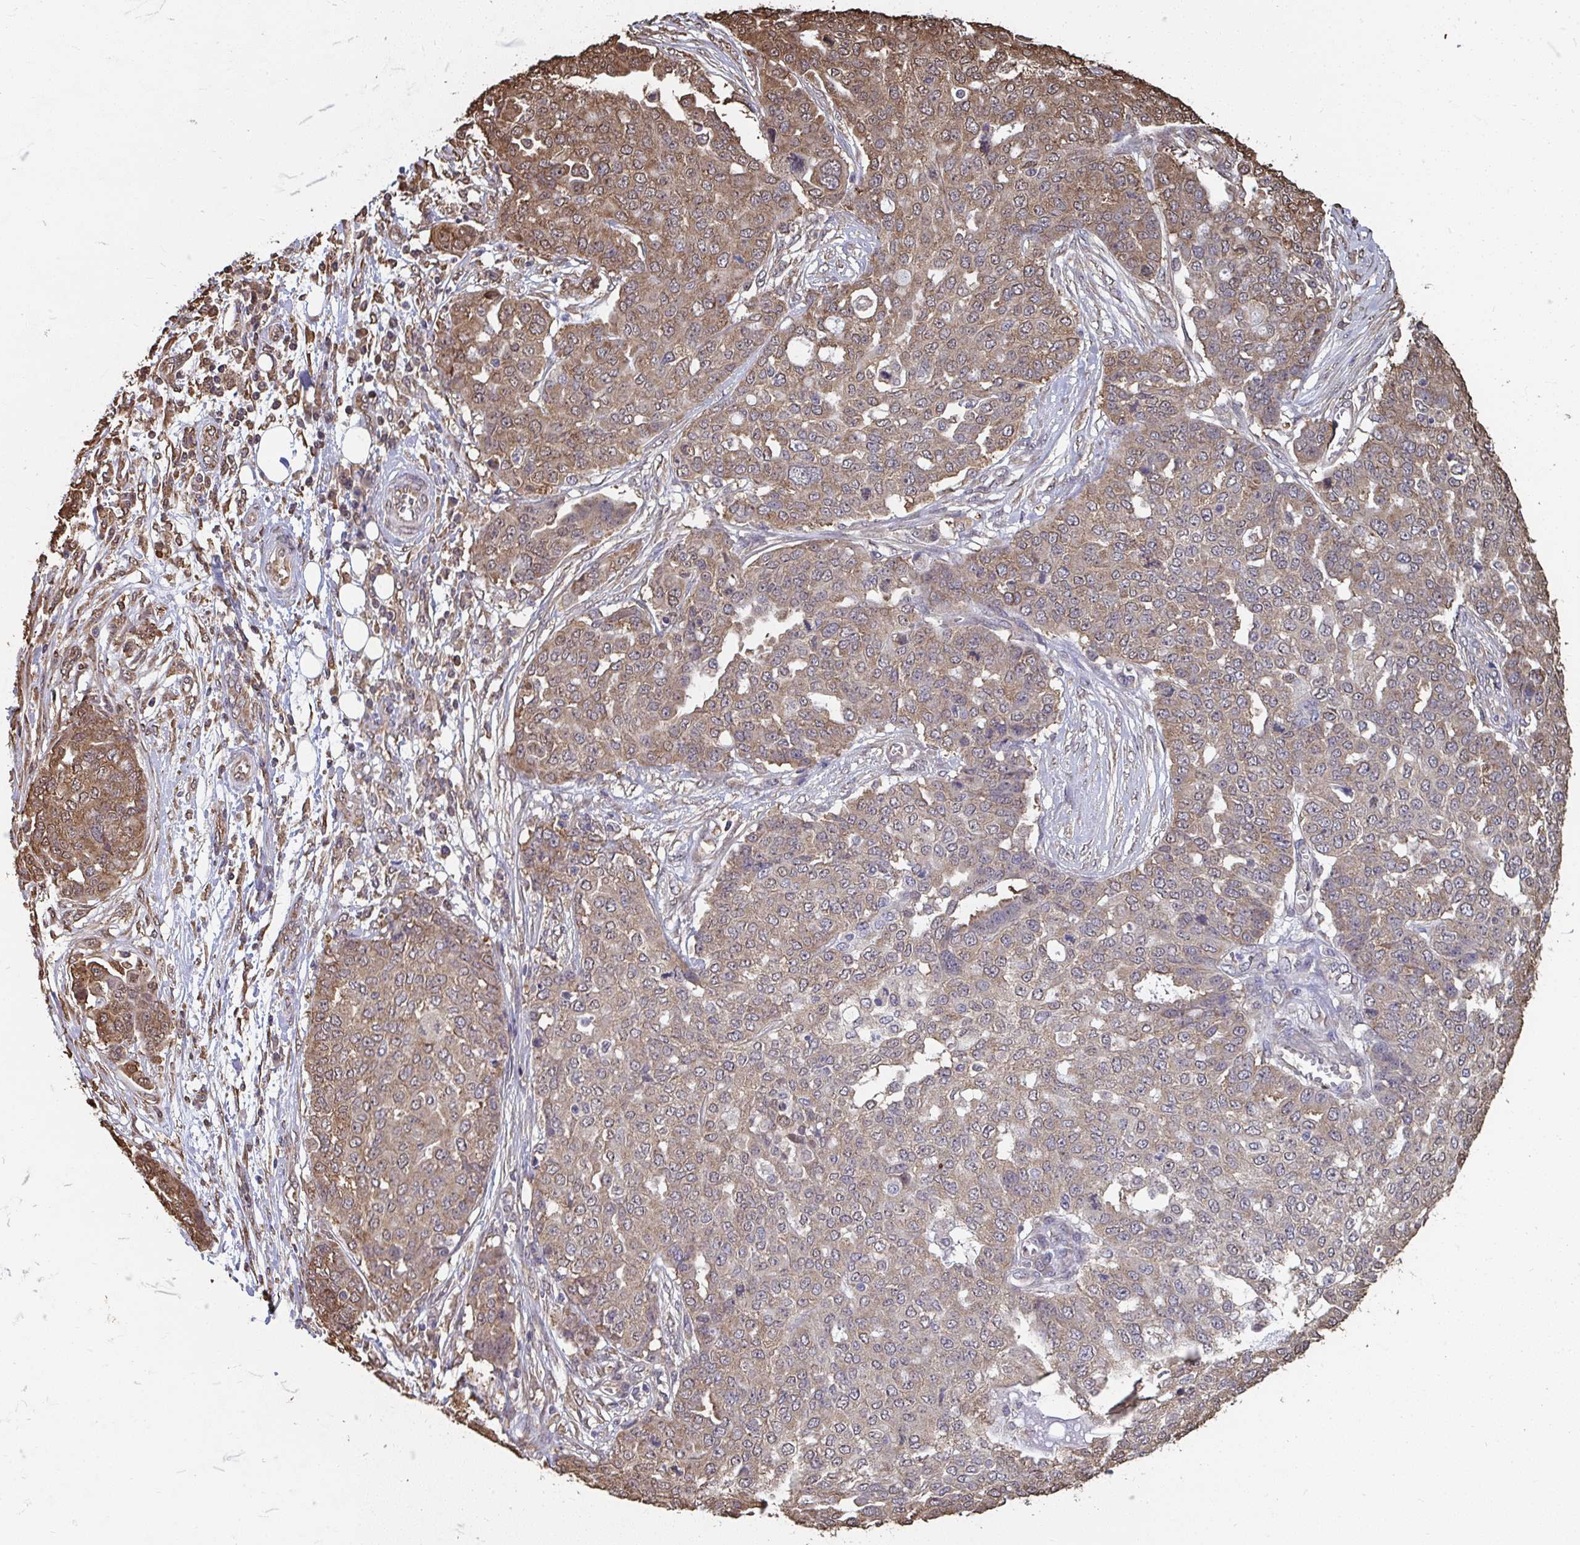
{"staining": {"intensity": "moderate", "quantity": ">75%", "location": "cytoplasmic/membranous"}, "tissue": "ovarian cancer", "cell_type": "Tumor cells", "image_type": "cancer", "snomed": [{"axis": "morphology", "description": "Cystadenocarcinoma, serous, NOS"}, {"axis": "topography", "description": "Soft tissue"}, {"axis": "topography", "description": "Ovary"}], "caption": "Immunohistochemical staining of serous cystadenocarcinoma (ovarian) demonstrates medium levels of moderate cytoplasmic/membranous expression in about >75% of tumor cells. The staining is performed using DAB (3,3'-diaminobenzidine) brown chromogen to label protein expression. The nuclei are counter-stained blue using hematoxylin.", "gene": "SYNCRIP", "patient": {"sex": "female", "age": 57}}